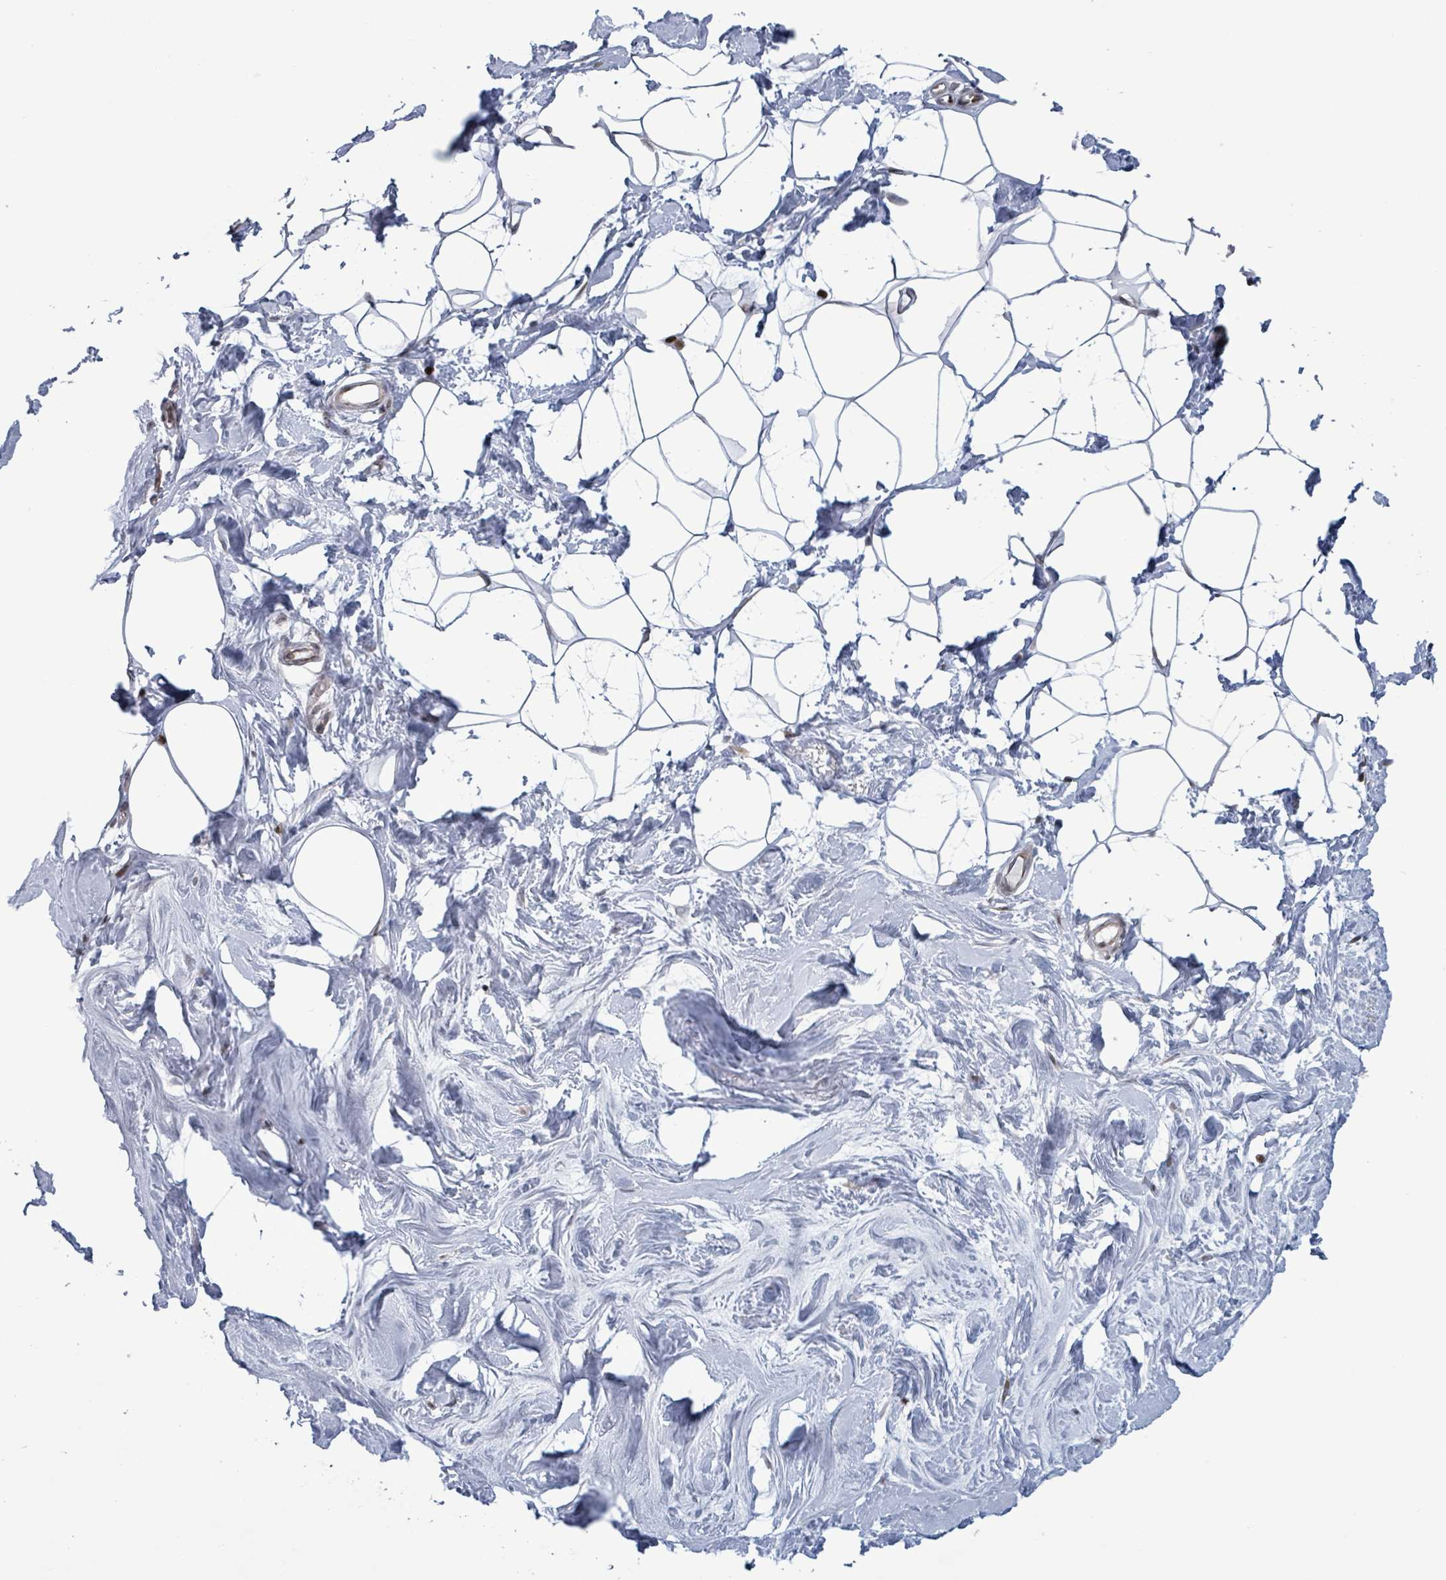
{"staining": {"intensity": "negative", "quantity": "none", "location": "none"}, "tissue": "breast", "cell_type": "Adipocytes", "image_type": "normal", "snomed": [{"axis": "morphology", "description": "Normal tissue, NOS"}, {"axis": "topography", "description": "Breast"}], "caption": "Immunohistochemistry (IHC) photomicrograph of unremarkable breast: human breast stained with DAB shows no significant protein positivity in adipocytes.", "gene": "FNDC4", "patient": {"sex": "female", "age": 27}}